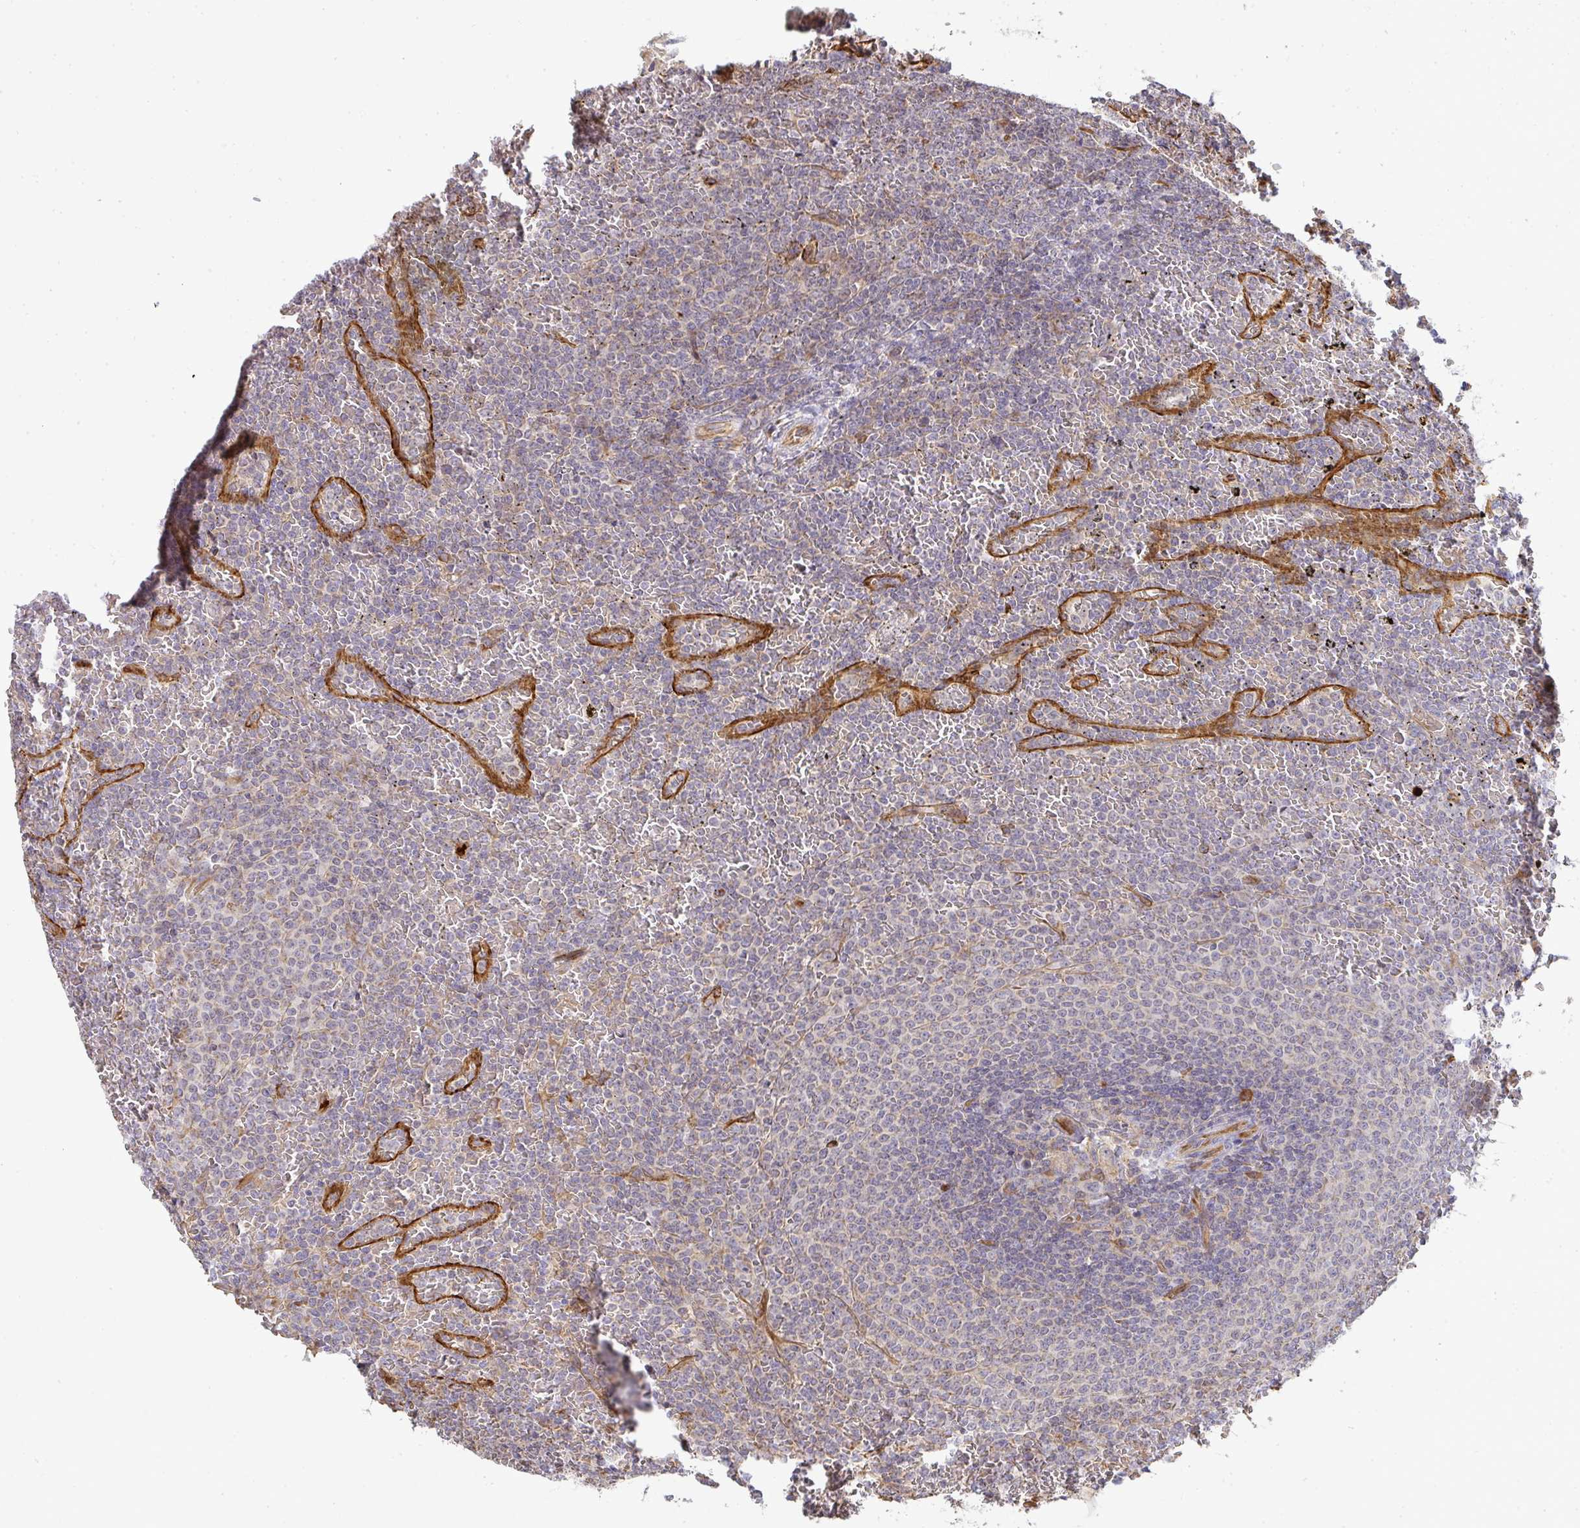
{"staining": {"intensity": "negative", "quantity": "none", "location": "none"}, "tissue": "lymphoma", "cell_type": "Tumor cells", "image_type": "cancer", "snomed": [{"axis": "morphology", "description": "Malignant lymphoma, non-Hodgkin's type, Low grade"}, {"axis": "topography", "description": "Spleen"}], "caption": "IHC image of neoplastic tissue: low-grade malignant lymphoma, non-Hodgkin's type stained with DAB exhibits no significant protein positivity in tumor cells. (DAB (3,3'-diaminobenzidine) IHC with hematoxylin counter stain).", "gene": "B4GALT6", "patient": {"sex": "female", "age": 77}}